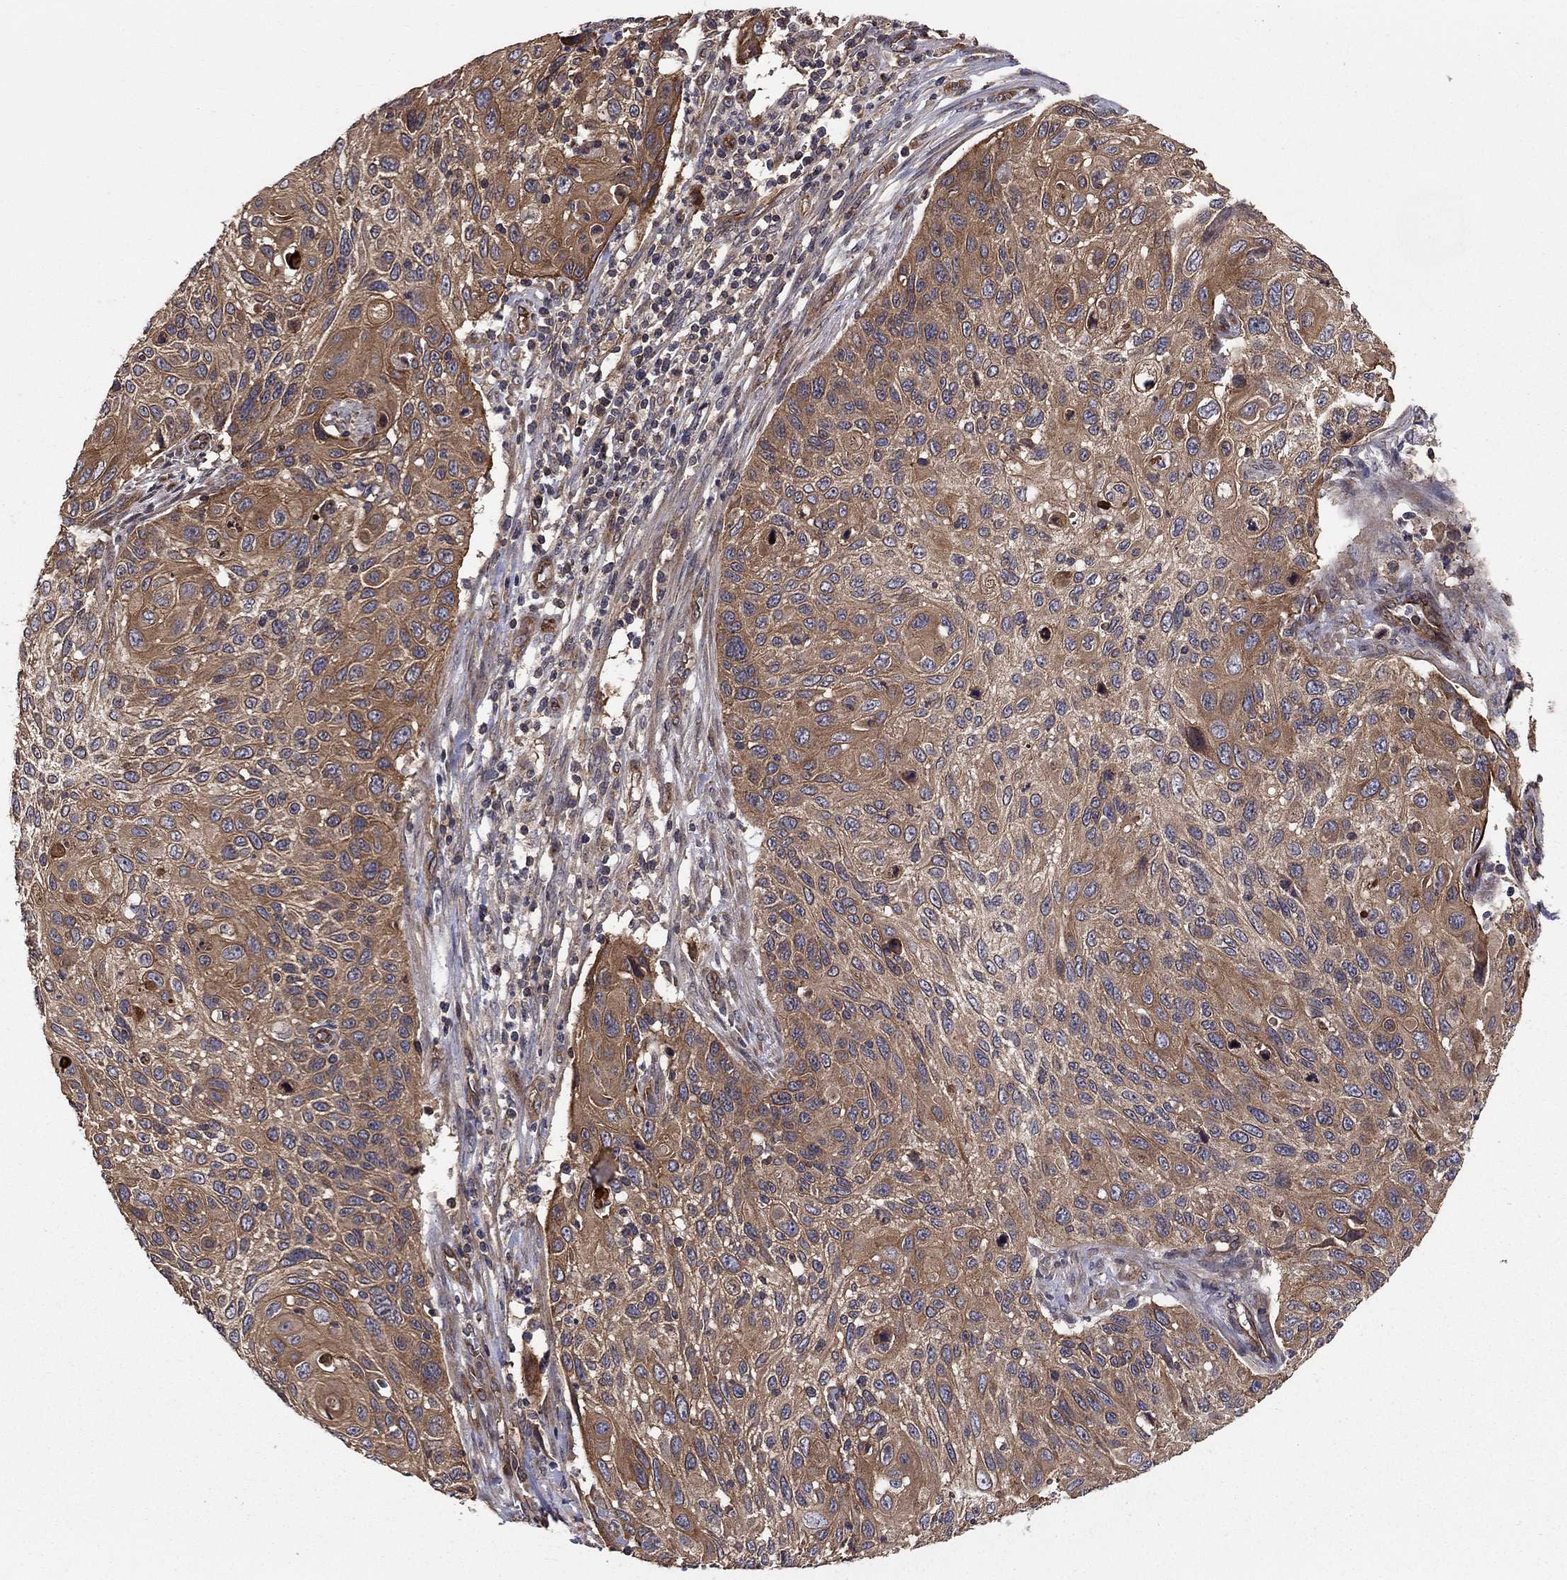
{"staining": {"intensity": "strong", "quantity": "25%-75%", "location": "cytoplasmic/membranous"}, "tissue": "cervical cancer", "cell_type": "Tumor cells", "image_type": "cancer", "snomed": [{"axis": "morphology", "description": "Squamous cell carcinoma, NOS"}, {"axis": "topography", "description": "Cervix"}], "caption": "An image of human cervical squamous cell carcinoma stained for a protein reveals strong cytoplasmic/membranous brown staining in tumor cells.", "gene": "BMERB1", "patient": {"sex": "female", "age": 70}}